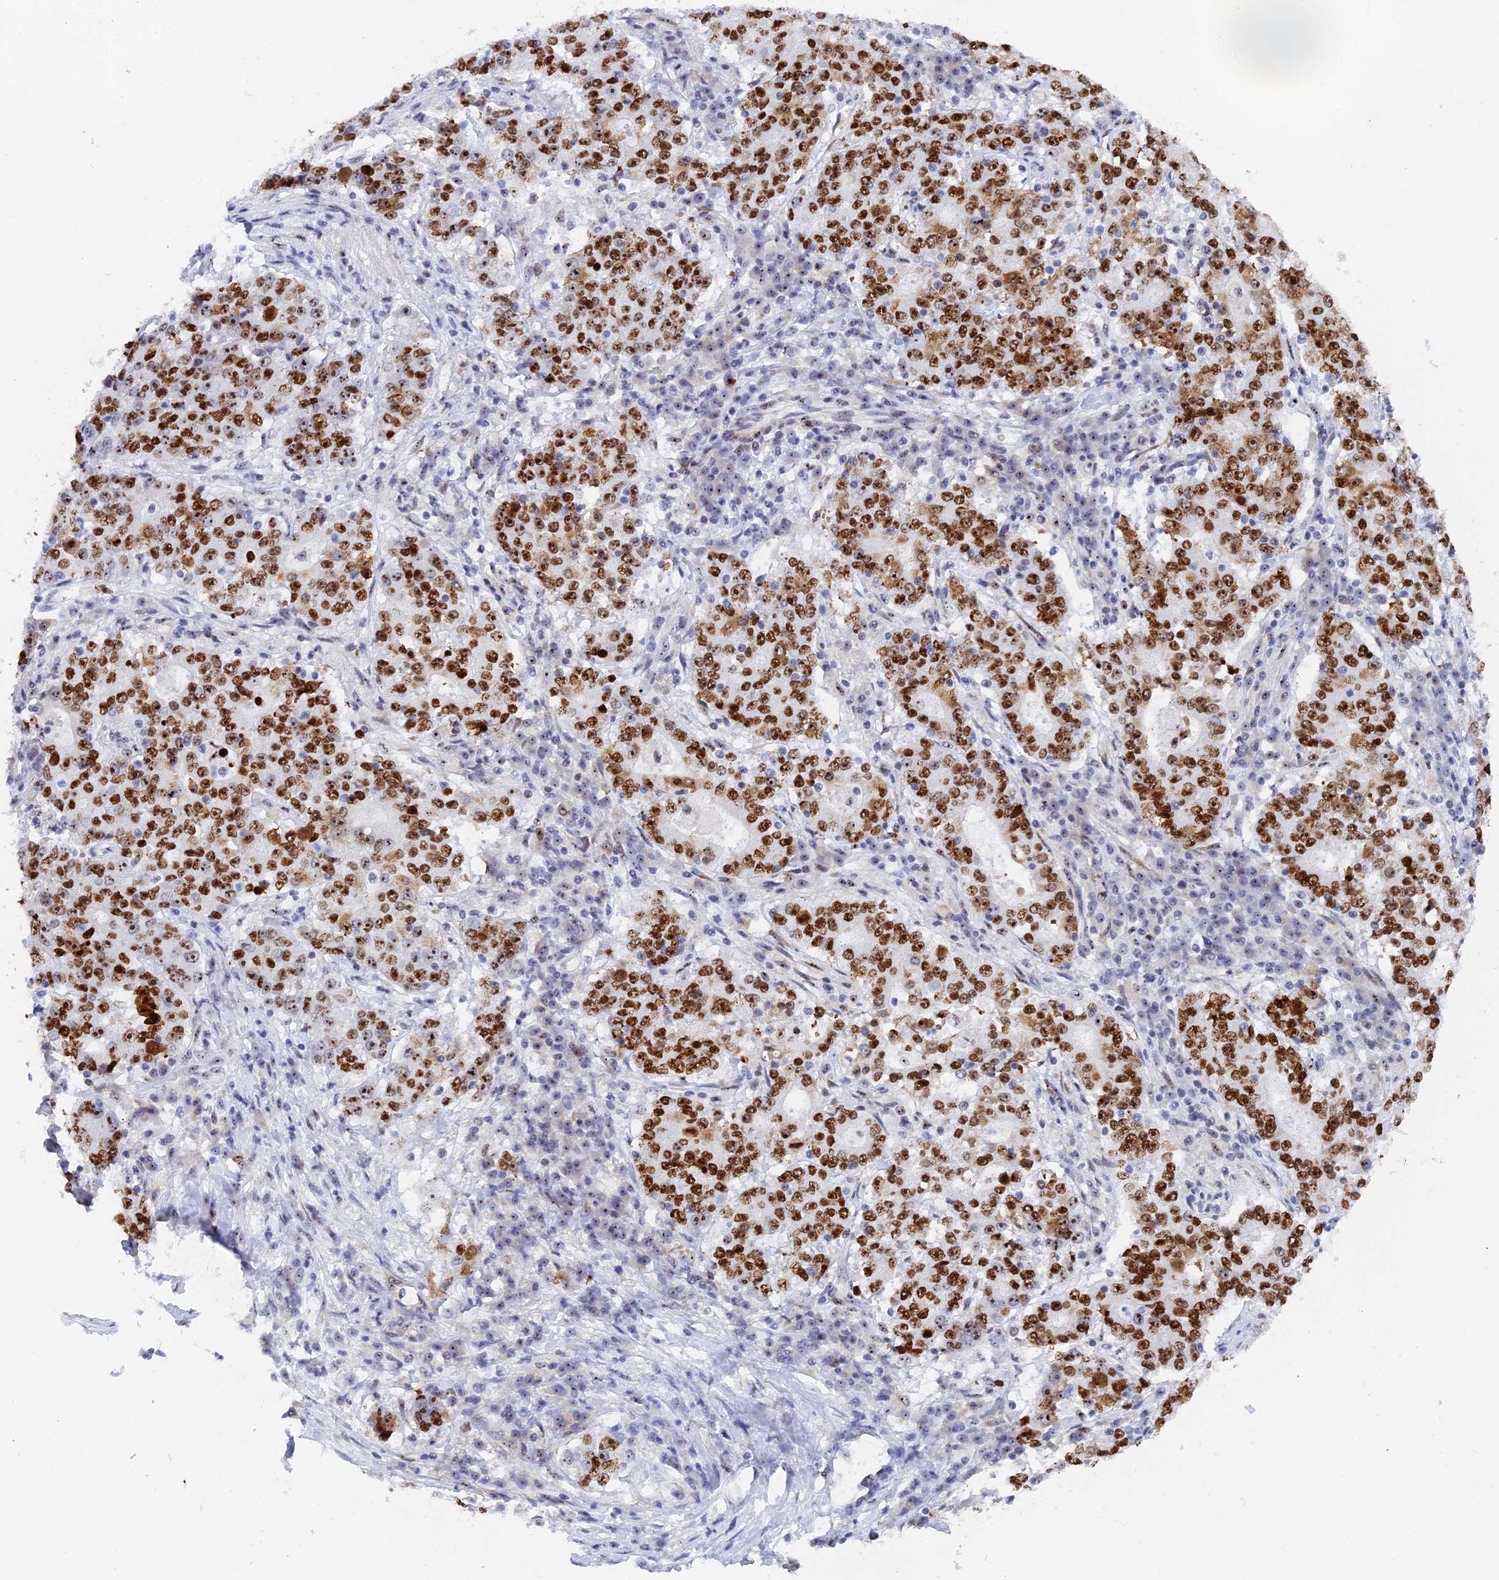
{"staining": {"intensity": "strong", "quantity": ">75%", "location": "nuclear"}, "tissue": "stomach cancer", "cell_type": "Tumor cells", "image_type": "cancer", "snomed": [{"axis": "morphology", "description": "Adenocarcinoma, NOS"}, {"axis": "topography", "description": "Stomach"}], "caption": "Immunohistochemical staining of human stomach cancer (adenocarcinoma) shows strong nuclear protein positivity in approximately >75% of tumor cells. (DAB IHC, brown staining for protein, blue staining for nuclei).", "gene": "RSL1D1", "patient": {"sex": "male", "age": 59}}